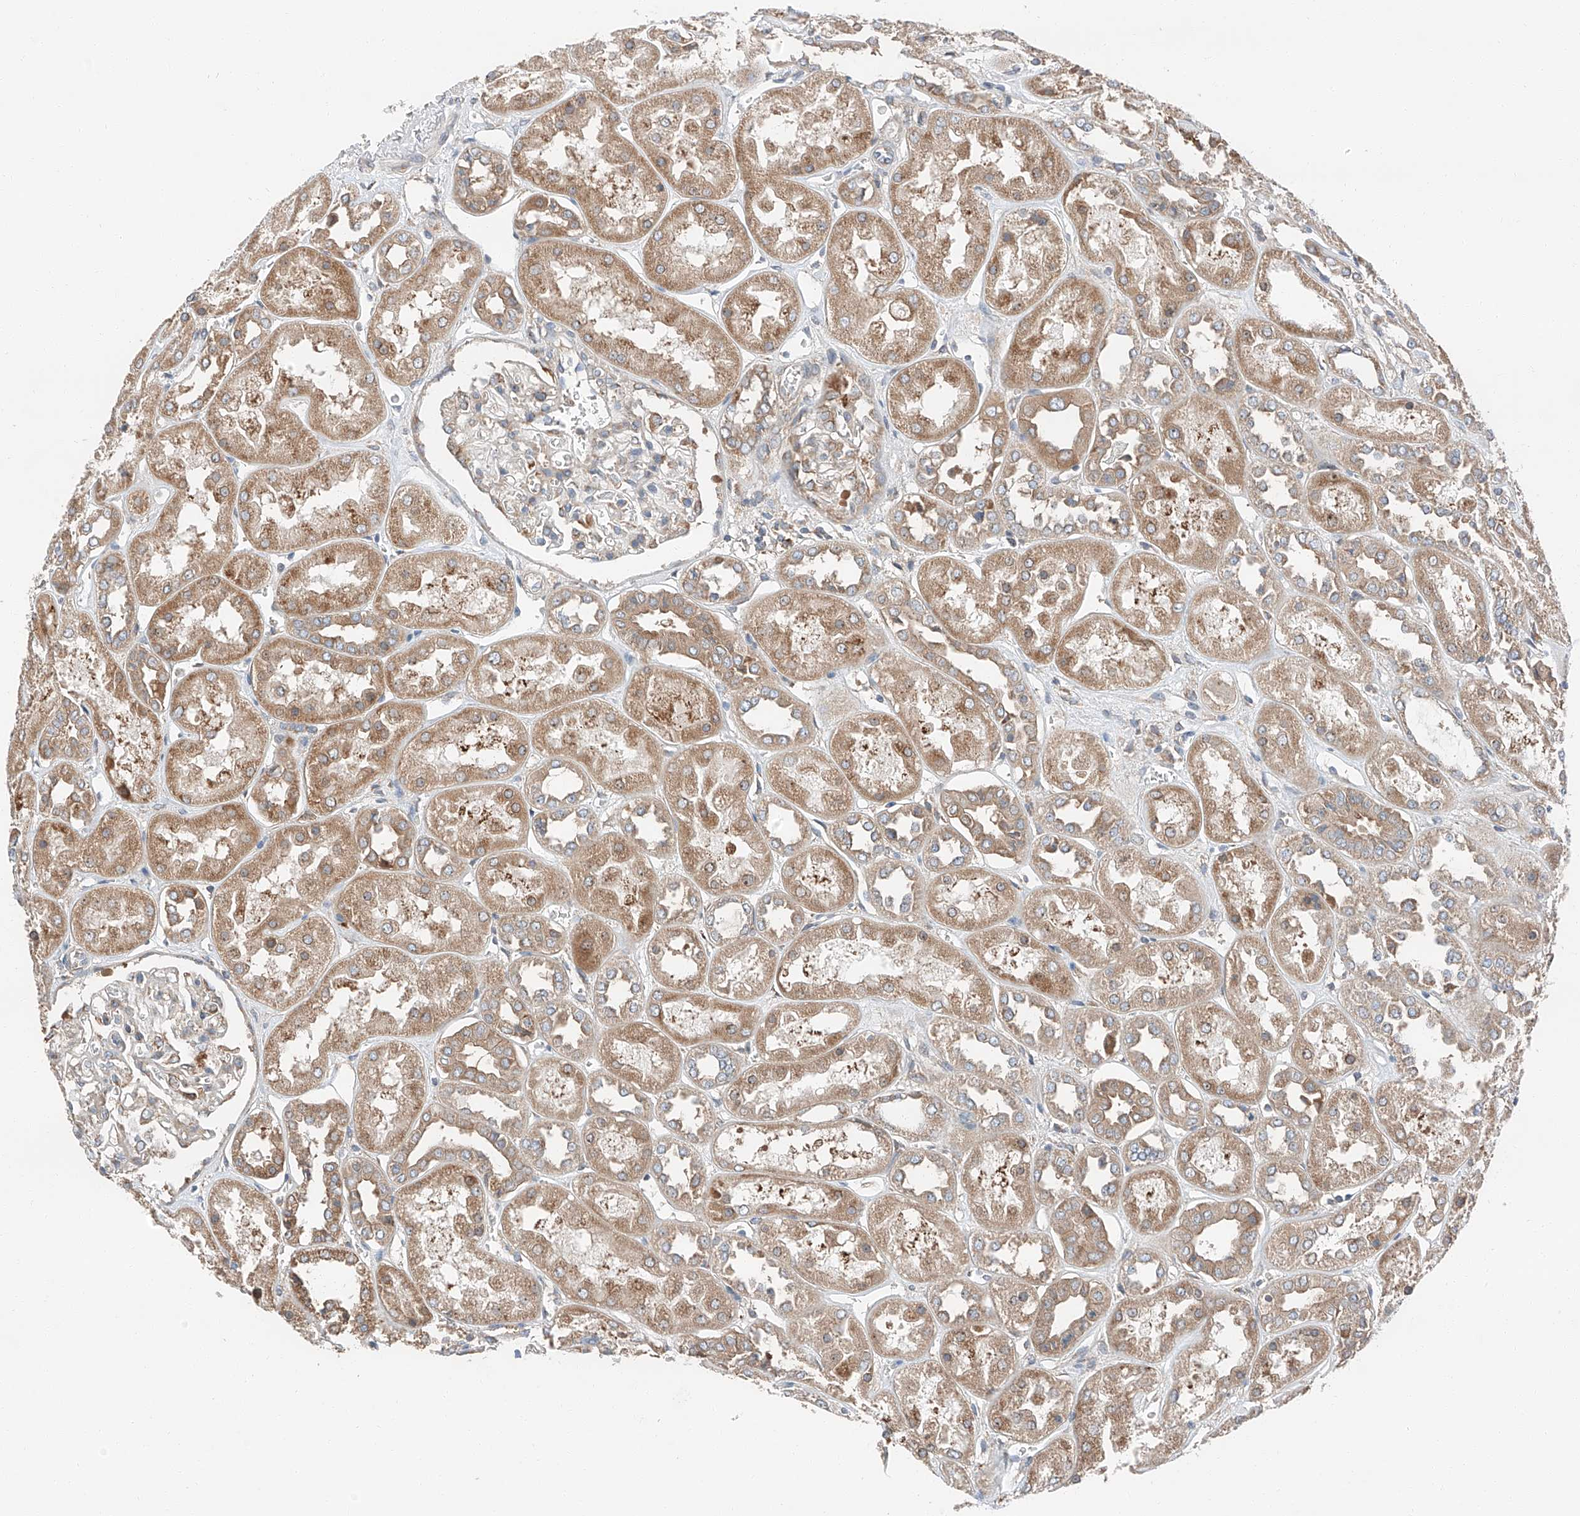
{"staining": {"intensity": "moderate", "quantity": "<25%", "location": "cytoplasmic/membranous"}, "tissue": "kidney", "cell_type": "Cells in glomeruli", "image_type": "normal", "snomed": [{"axis": "morphology", "description": "Normal tissue, NOS"}, {"axis": "topography", "description": "Kidney"}], "caption": "Cells in glomeruli reveal moderate cytoplasmic/membranous positivity in about <25% of cells in unremarkable kidney.", "gene": "ZC3H15", "patient": {"sex": "male", "age": 70}}